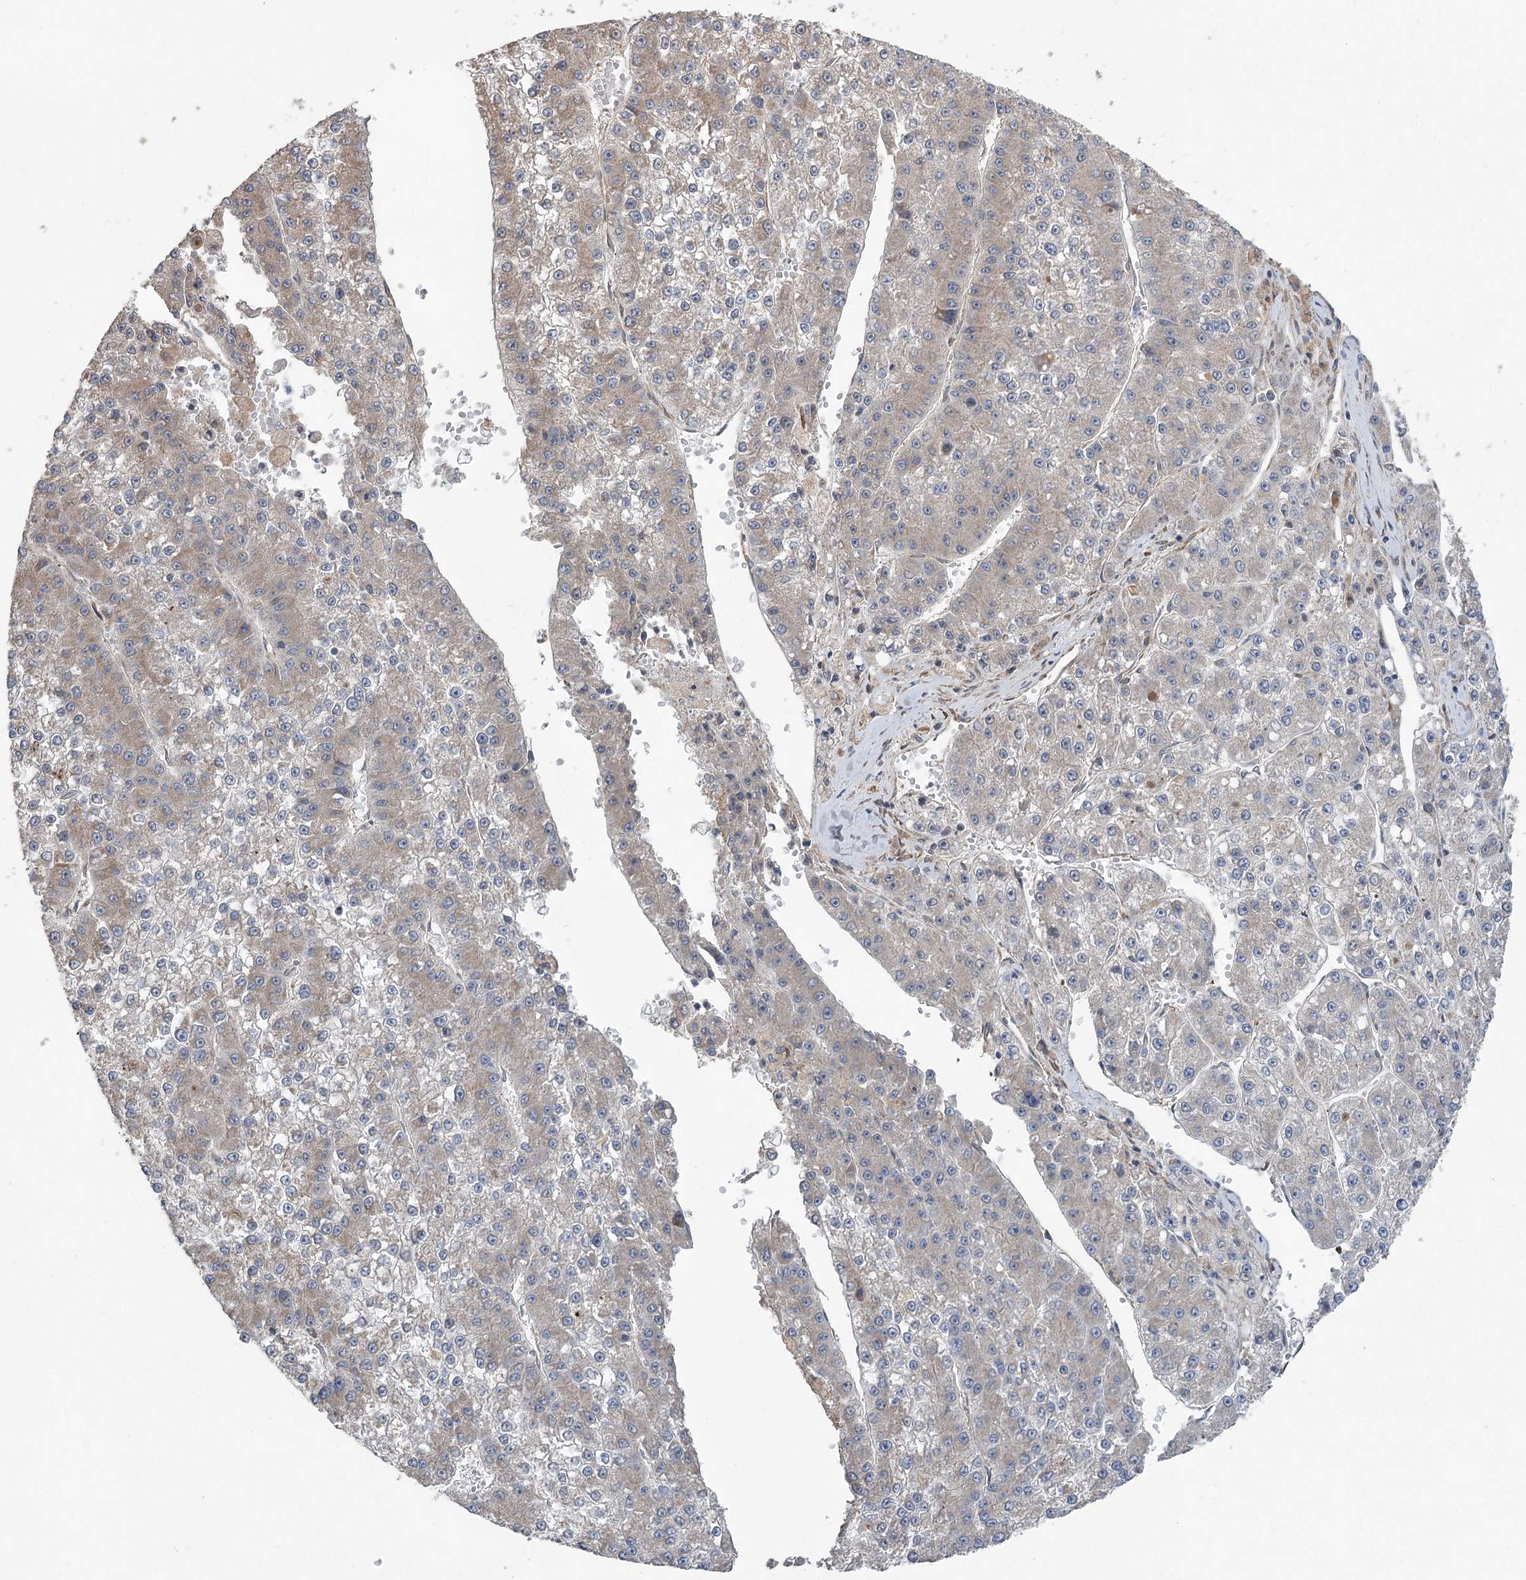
{"staining": {"intensity": "weak", "quantity": "25%-75%", "location": "cytoplasmic/membranous"}, "tissue": "liver cancer", "cell_type": "Tumor cells", "image_type": "cancer", "snomed": [{"axis": "morphology", "description": "Carcinoma, Hepatocellular, NOS"}, {"axis": "topography", "description": "Liver"}], "caption": "Liver hepatocellular carcinoma was stained to show a protein in brown. There is low levels of weak cytoplasmic/membranous expression in about 25%-75% of tumor cells. (DAB IHC with brightfield microscopy, high magnification).", "gene": "RWDD4", "patient": {"sex": "female", "age": 73}}